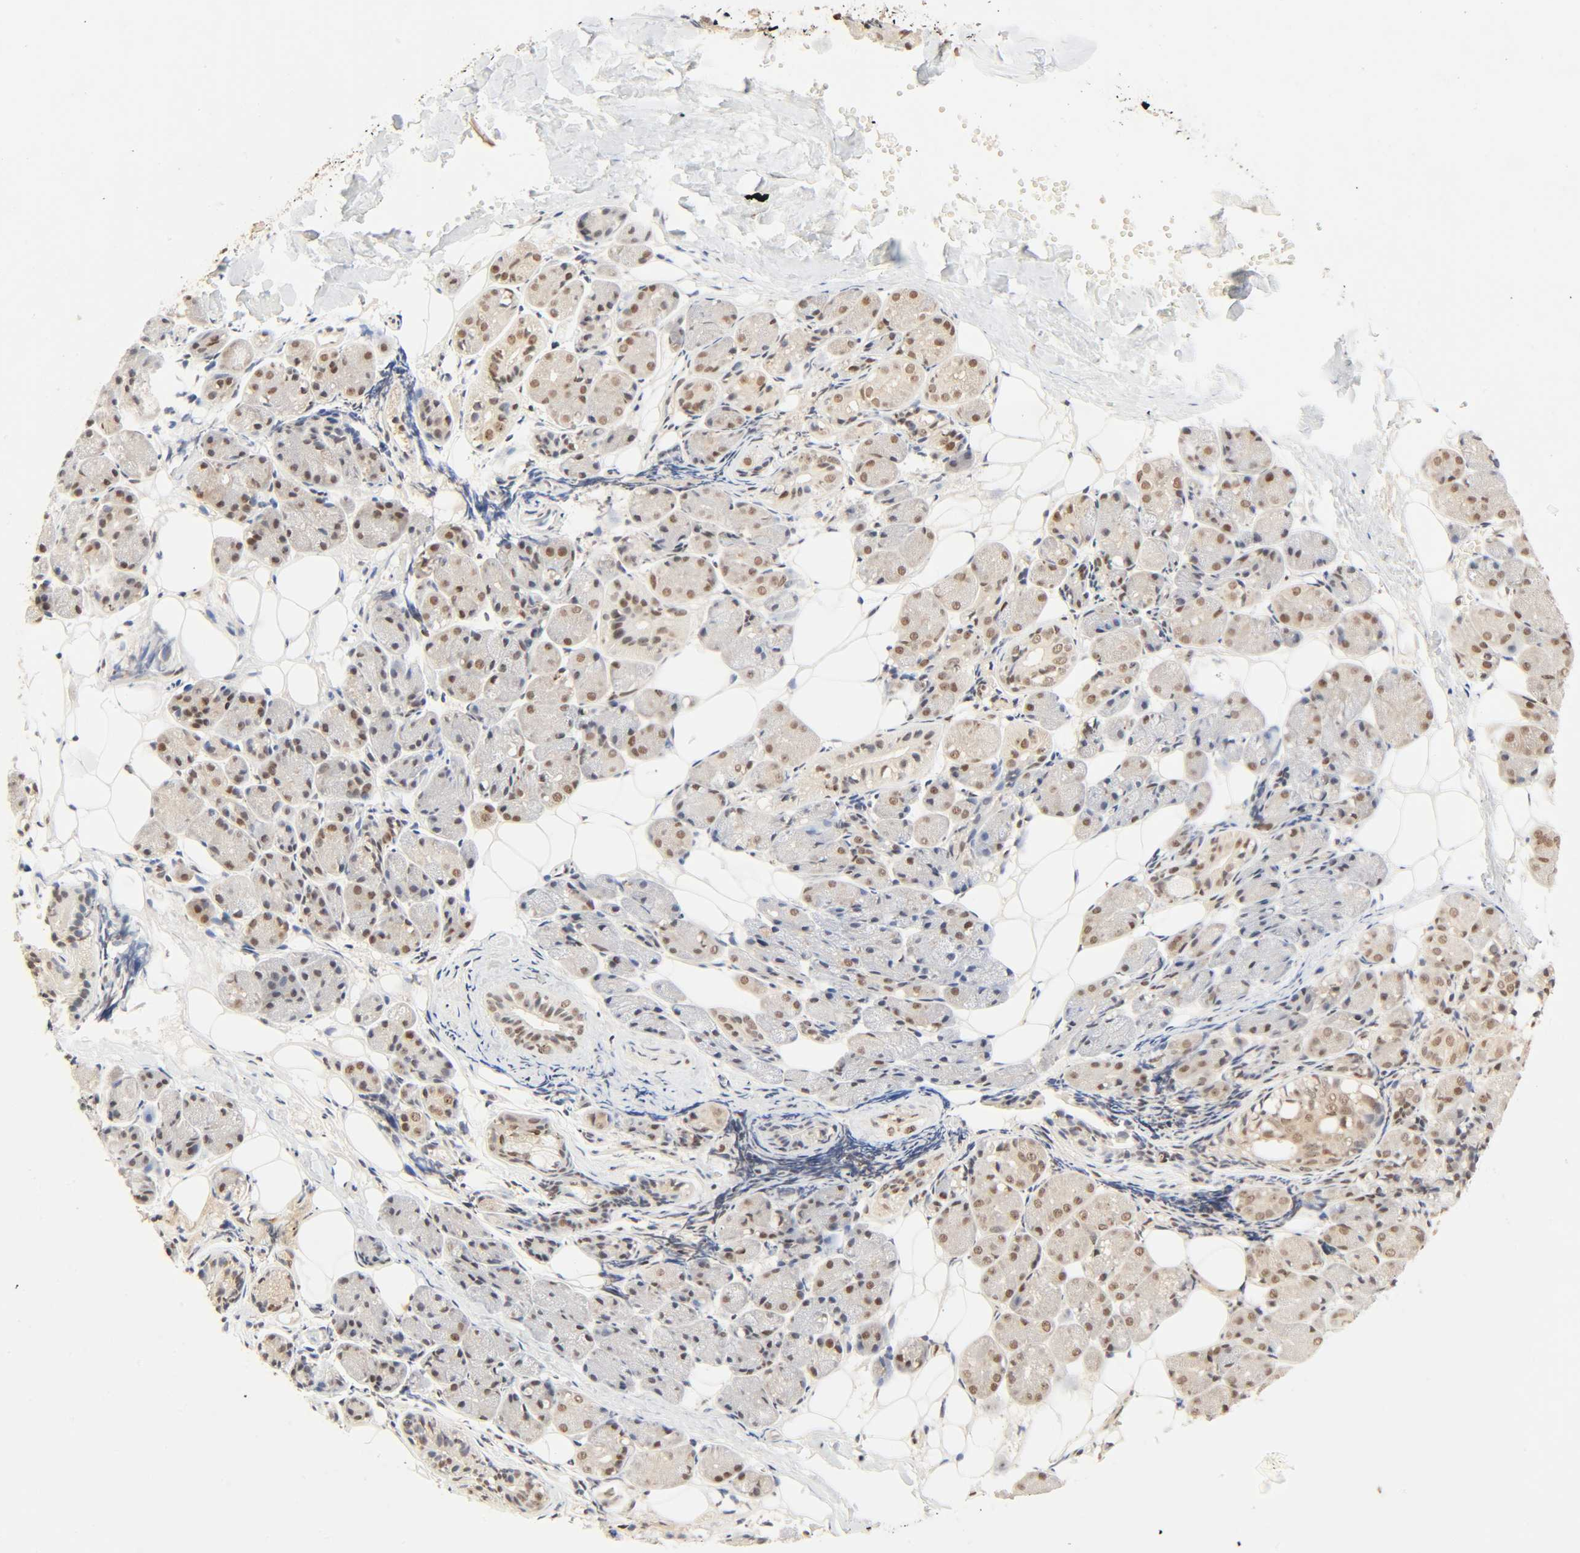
{"staining": {"intensity": "moderate", "quantity": ">75%", "location": "nuclear"}, "tissue": "salivary gland", "cell_type": "Glandular cells", "image_type": "normal", "snomed": [{"axis": "morphology", "description": "Normal tissue, NOS"}, {"axis": "morphology", "description": "Adenoma, NOS"}, {"axis": "topography", "description": "Salivary gland"}], "caption": "IHC staining of unremarkable salivary gland, which demonstrates medium levels of moderate nuclear positivity in approximately >75% of glandular cells indicating moderate nuclear protein staining. The staining was performed using DAB (brown) for protein detection and nuclei were counterstained in hematoxylin (blue).", "gene": "UBC", "patient": {"sex": "female", "age": 32}}